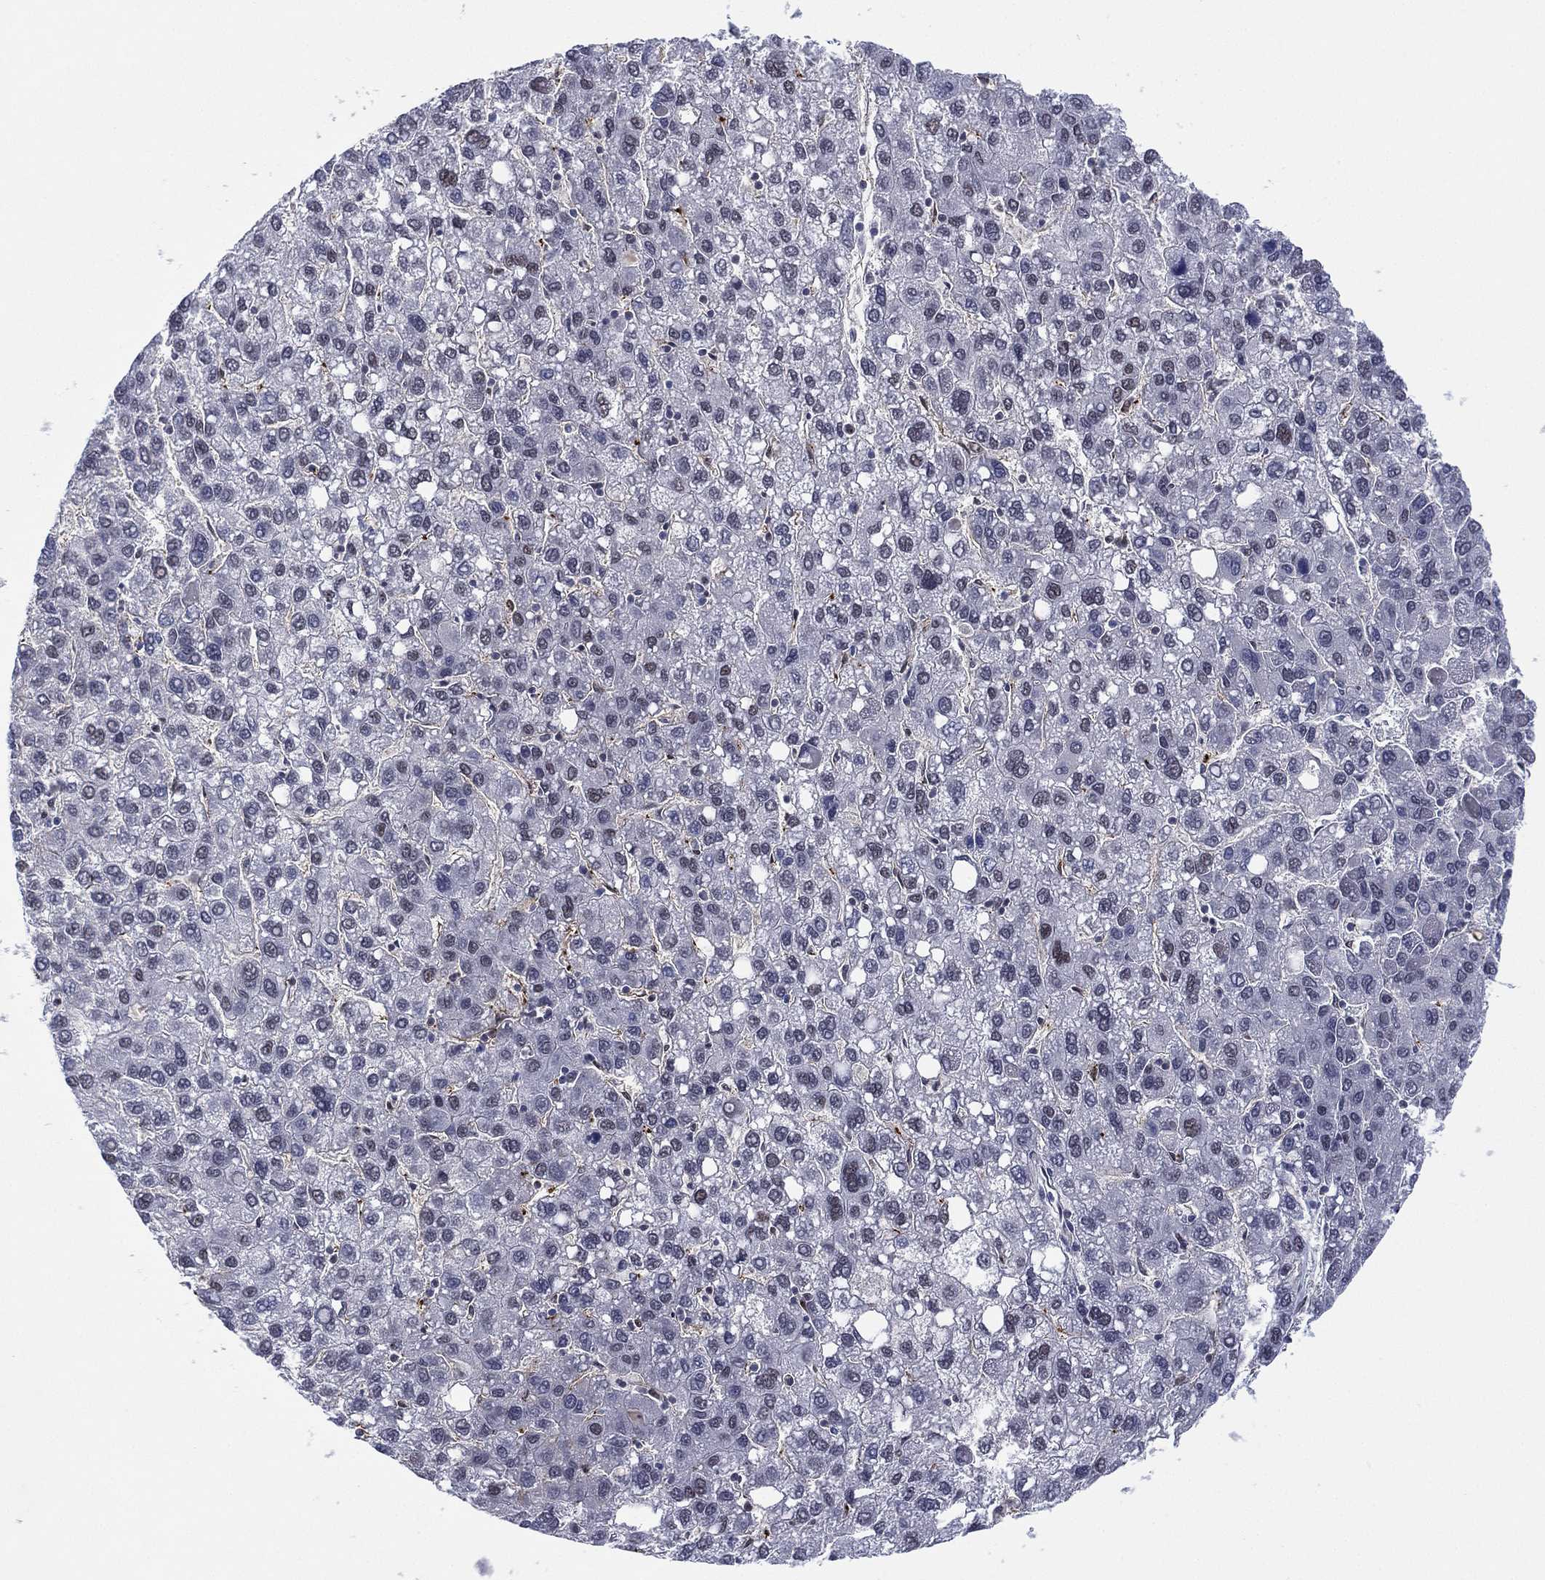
{"staining": {"intensity": "negative", "quantity": "none", "location": "none"}, "tissue": "liver cancer", "cell_type": "Tumor cells", "image_type": "cancer", "snomed": [{"axis": "morphology", "description": "Carcinoma, Hepatocellular, NOS"}, {"axis": "topography", "description": "Liver"}], "caption": "This image is of liver cancer stained with IHC to label a protein in brown with the nuclei are counter-stained blue. There is no expression in tumor cells. (DAB immunohistochemistry with hematoxylin counter stain).", "gene": "GSE1", "patient": {"sex": "female", "age": 82}}